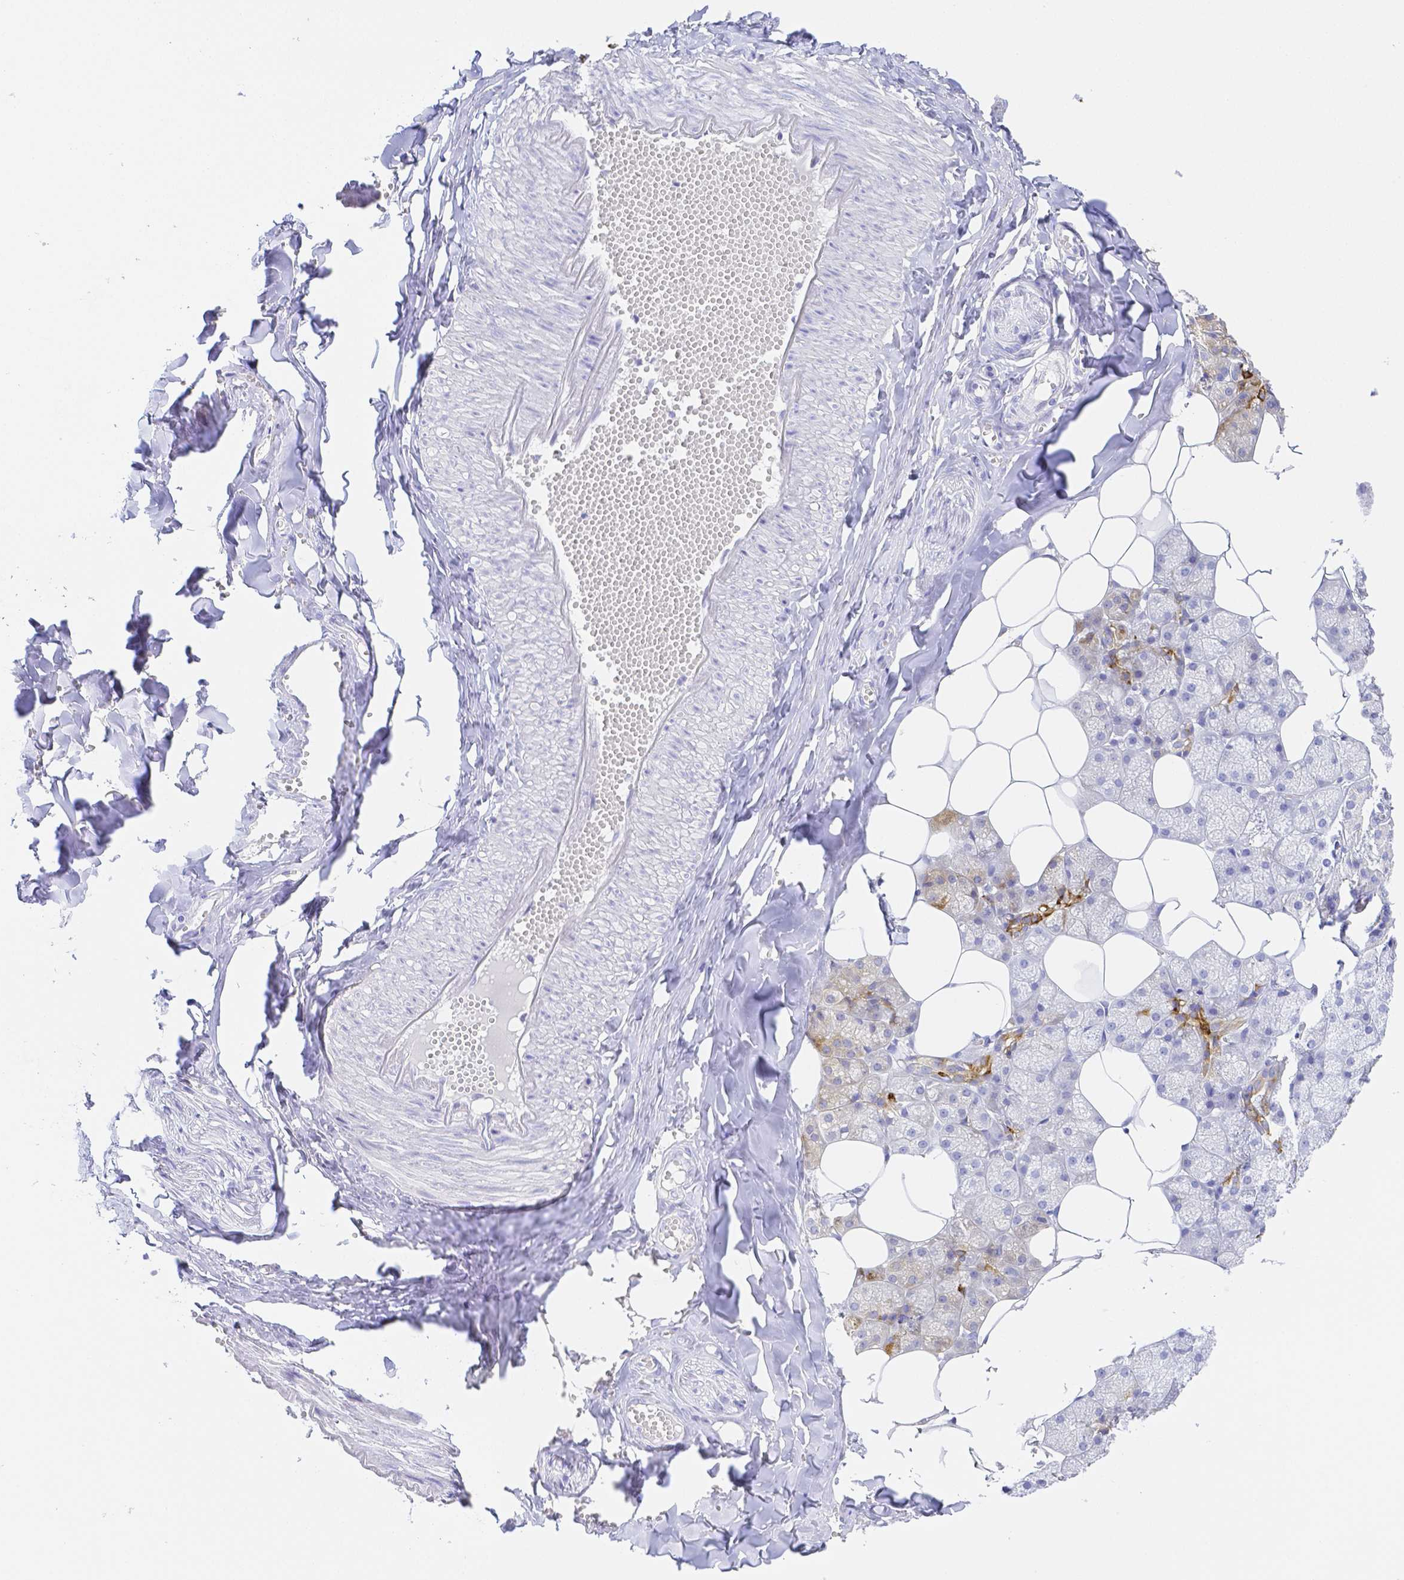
{"staining": {"intensity": "moderate", "quantity": "25%-75%", "location": "cytoplasmic/membranous"}, "tissue": "salivary gland", "cell_type": "Glandular cells", "image_type": "normal", "snomed": [{"axis": "morphology", "description": "Normal tissue, NOS"}, {"axis": "topography", "description": "Salivary gland"}, {"axis": "topography", "description": "Peripheral nerve tissue"}], "caption": "About 25%-75% of glandular cells in benign salivary gland display moderate cytoplasmic/membranous protein expression as visualized by brown immunohistochemical staining.", "gene": "ZG16B", "patient": {"sex": "male", "age": 38}}